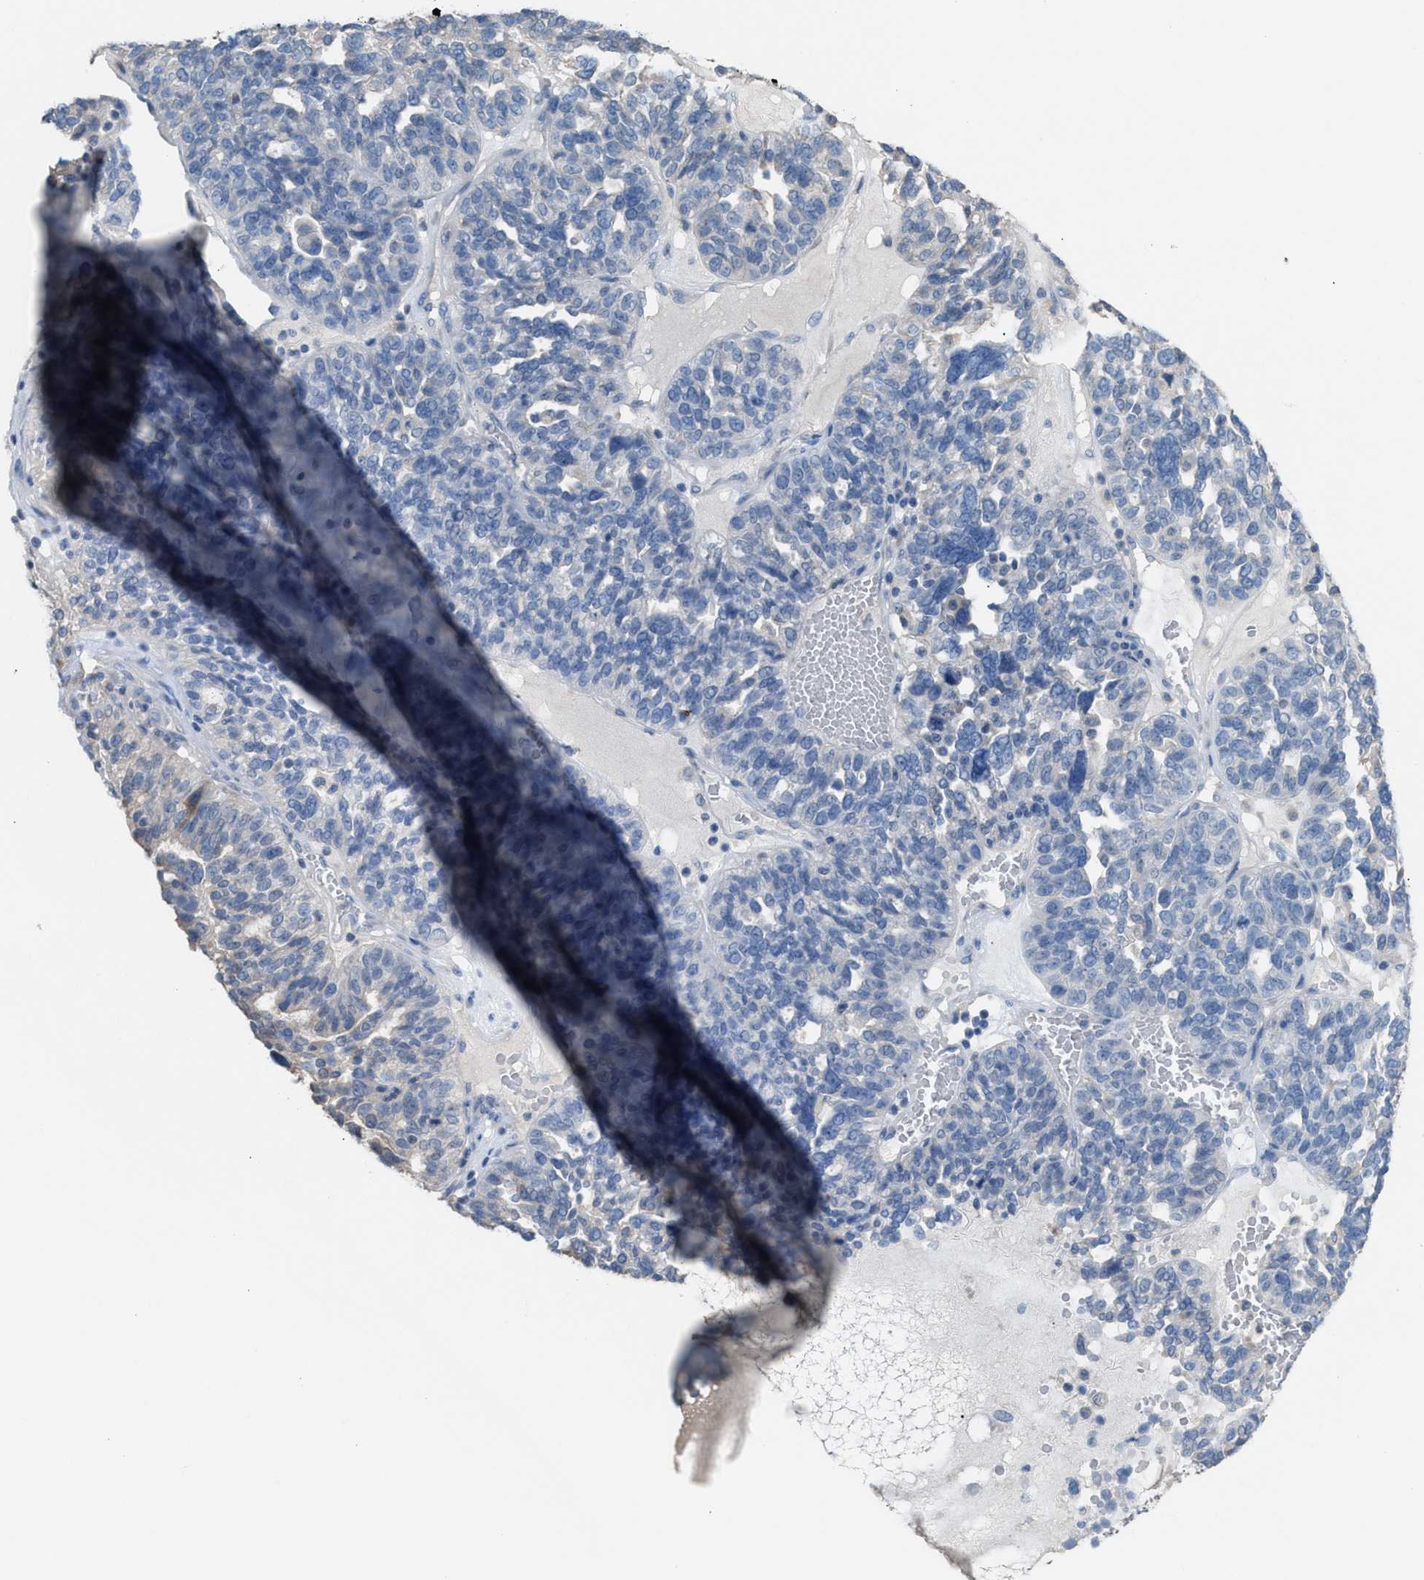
{"staining": {"intensity": "negative", "quantity": "none", "location": "none"}, "tissue": "ovarian cancer", "cell_type": "Tumor cells", "image_type": "cancer", "snomed": [{"axis": "morphology", "description": "Cystadenocarcinoma, serous, NOS"}, {"axis": "topography", "description": "Ovary"}], "caption": "Tumor cells are negative for protein expression in human serous cystadenocarcinoma (ovarian).", "gene": "NQO2", "patient": {"sex": "female", "age": 59}}